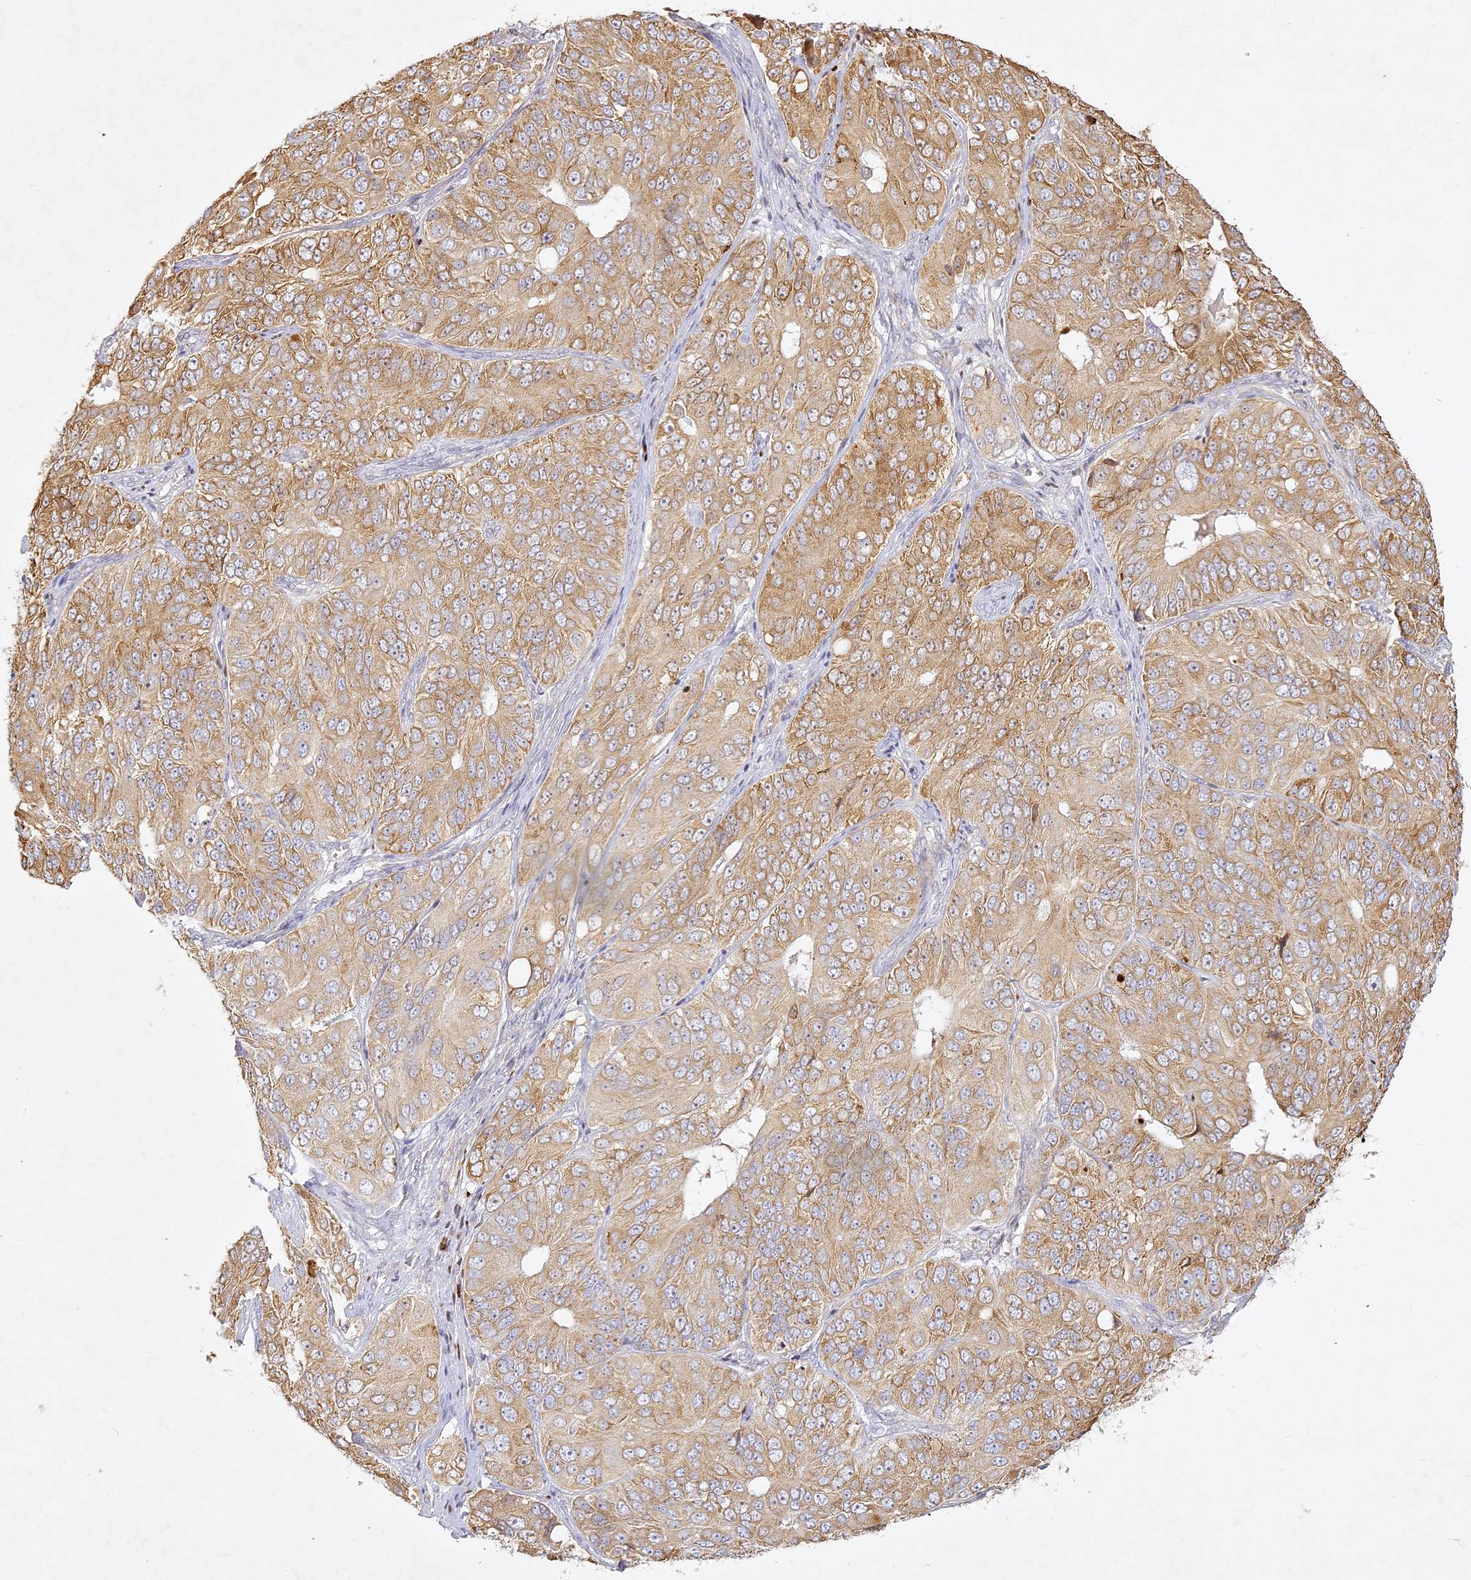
{"staining": {"intensity": "moderate", "quantity": ">75%", "location": "cytoplasmic/membranous"}, "tissue": "ovarian cancer", "cell_type": "Tumor cells", "image_type": "cancer", "snomed": [{"axis": "morphology", "description": "Carcinoma, endometroid"}, {"axis": "topography", "description": "Ovary"}], "caption": "Ovarian cancer (endometroid carcinoma) was stained to show a protein in brown. There is medium levels of moderate cytoplasmic/membranous staining in about >75% of tumor cells.", "gene": "SLC30A5", "patient": {"sex": "female", "age": 51}}